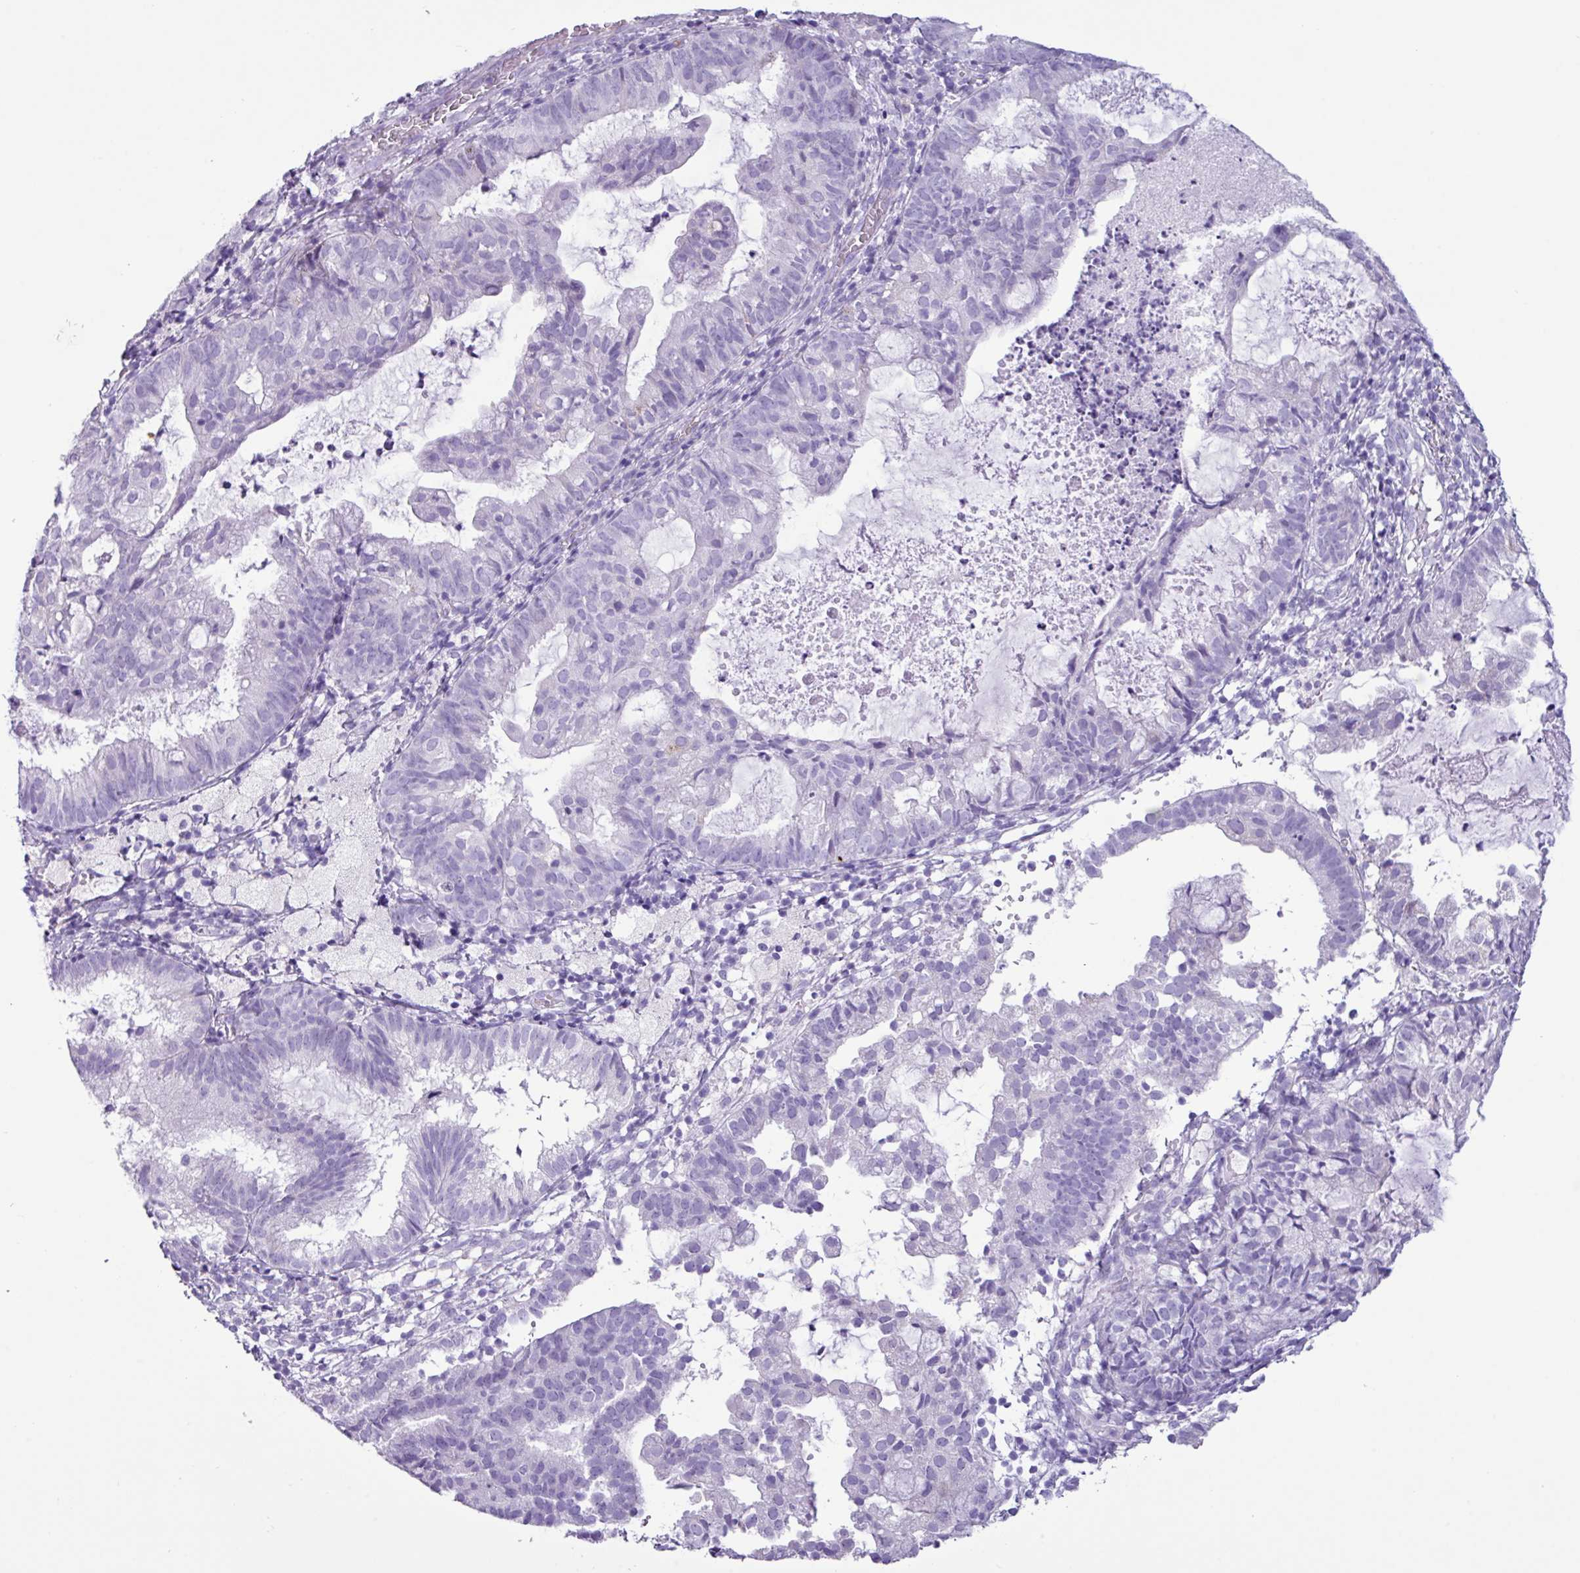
{"staining": {"intensity": "negative", "quantity": "none", "location": "none"}, "tissue": "endometrial cancer", "cell_type": "Tumor cells", "image_type": "cancer", "snomed": [{"axis": "morphology", "description": "Adenocarcinoma, NOS"}, {"axis": "topography", "description": "Endometrium"}], "caption": "DAB (3,3'-diaminobenzidine) immunohistochemical staining of human endometrial cancer (adenocarcinoma) demonstrates no significant positivity in tumor cells.", "gene": "AGO3", "patient": {"sex": "female", "age": 80}}